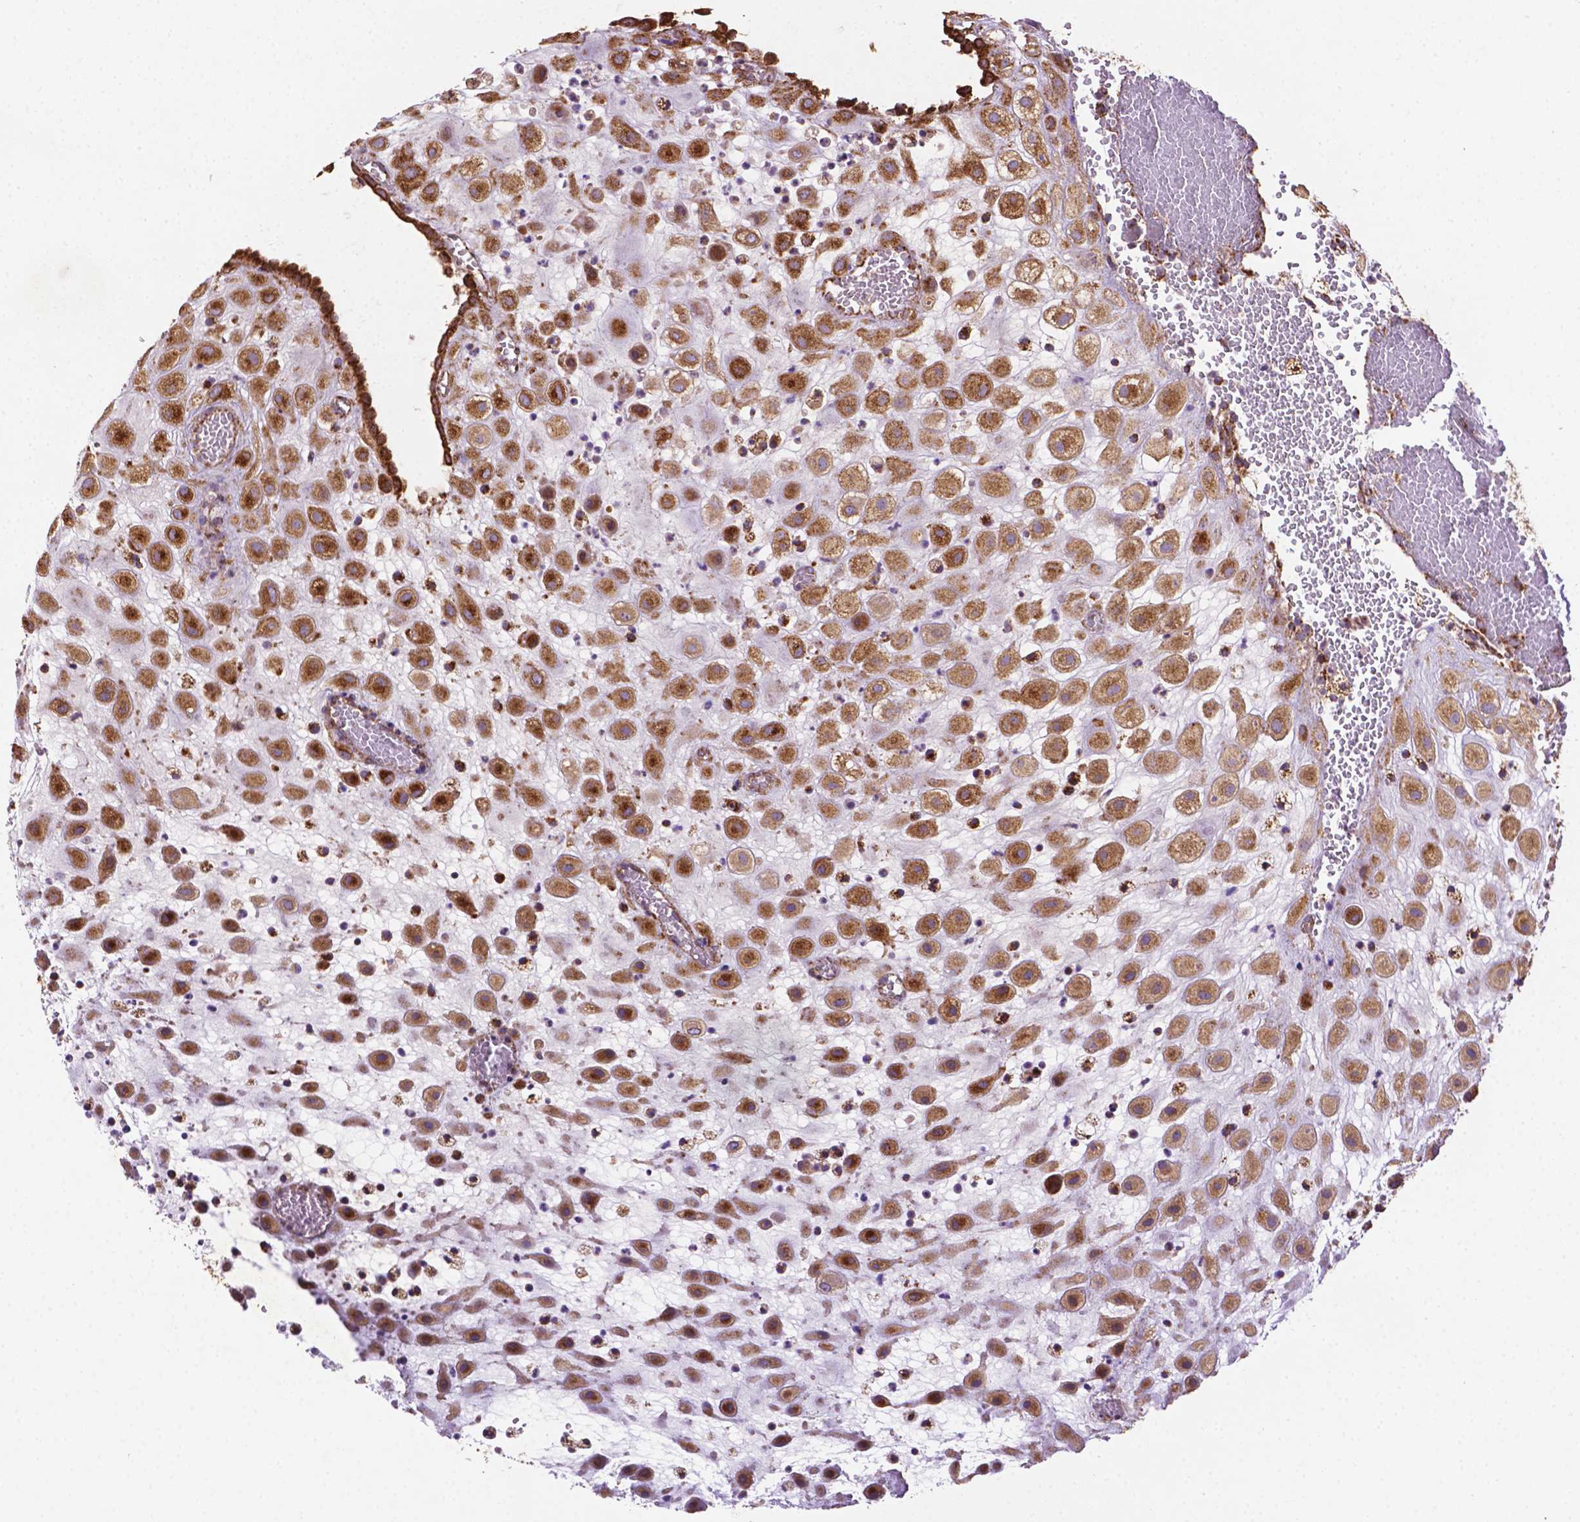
{"staining": {"intensity": "moderate", "quantity": ">75%", "location": "cytoplasmic/membranous"}, "tissue": "placenta", "cell_type": "Decidual cells", "image_type": "normal", "snomed": [{"axis": "morphology", "description": "Normal tissue, NOS"}, {"axis": "topography", "description": "Placenta"}], "caption": "This histopathology image shows IHC staining of unremarkable placenta, with medium moderate cytoplasmic/membranous staining in about >75% of decidual cells.", "gene": "ILVBL", "patient": {"sex": "female", "age": 24}}